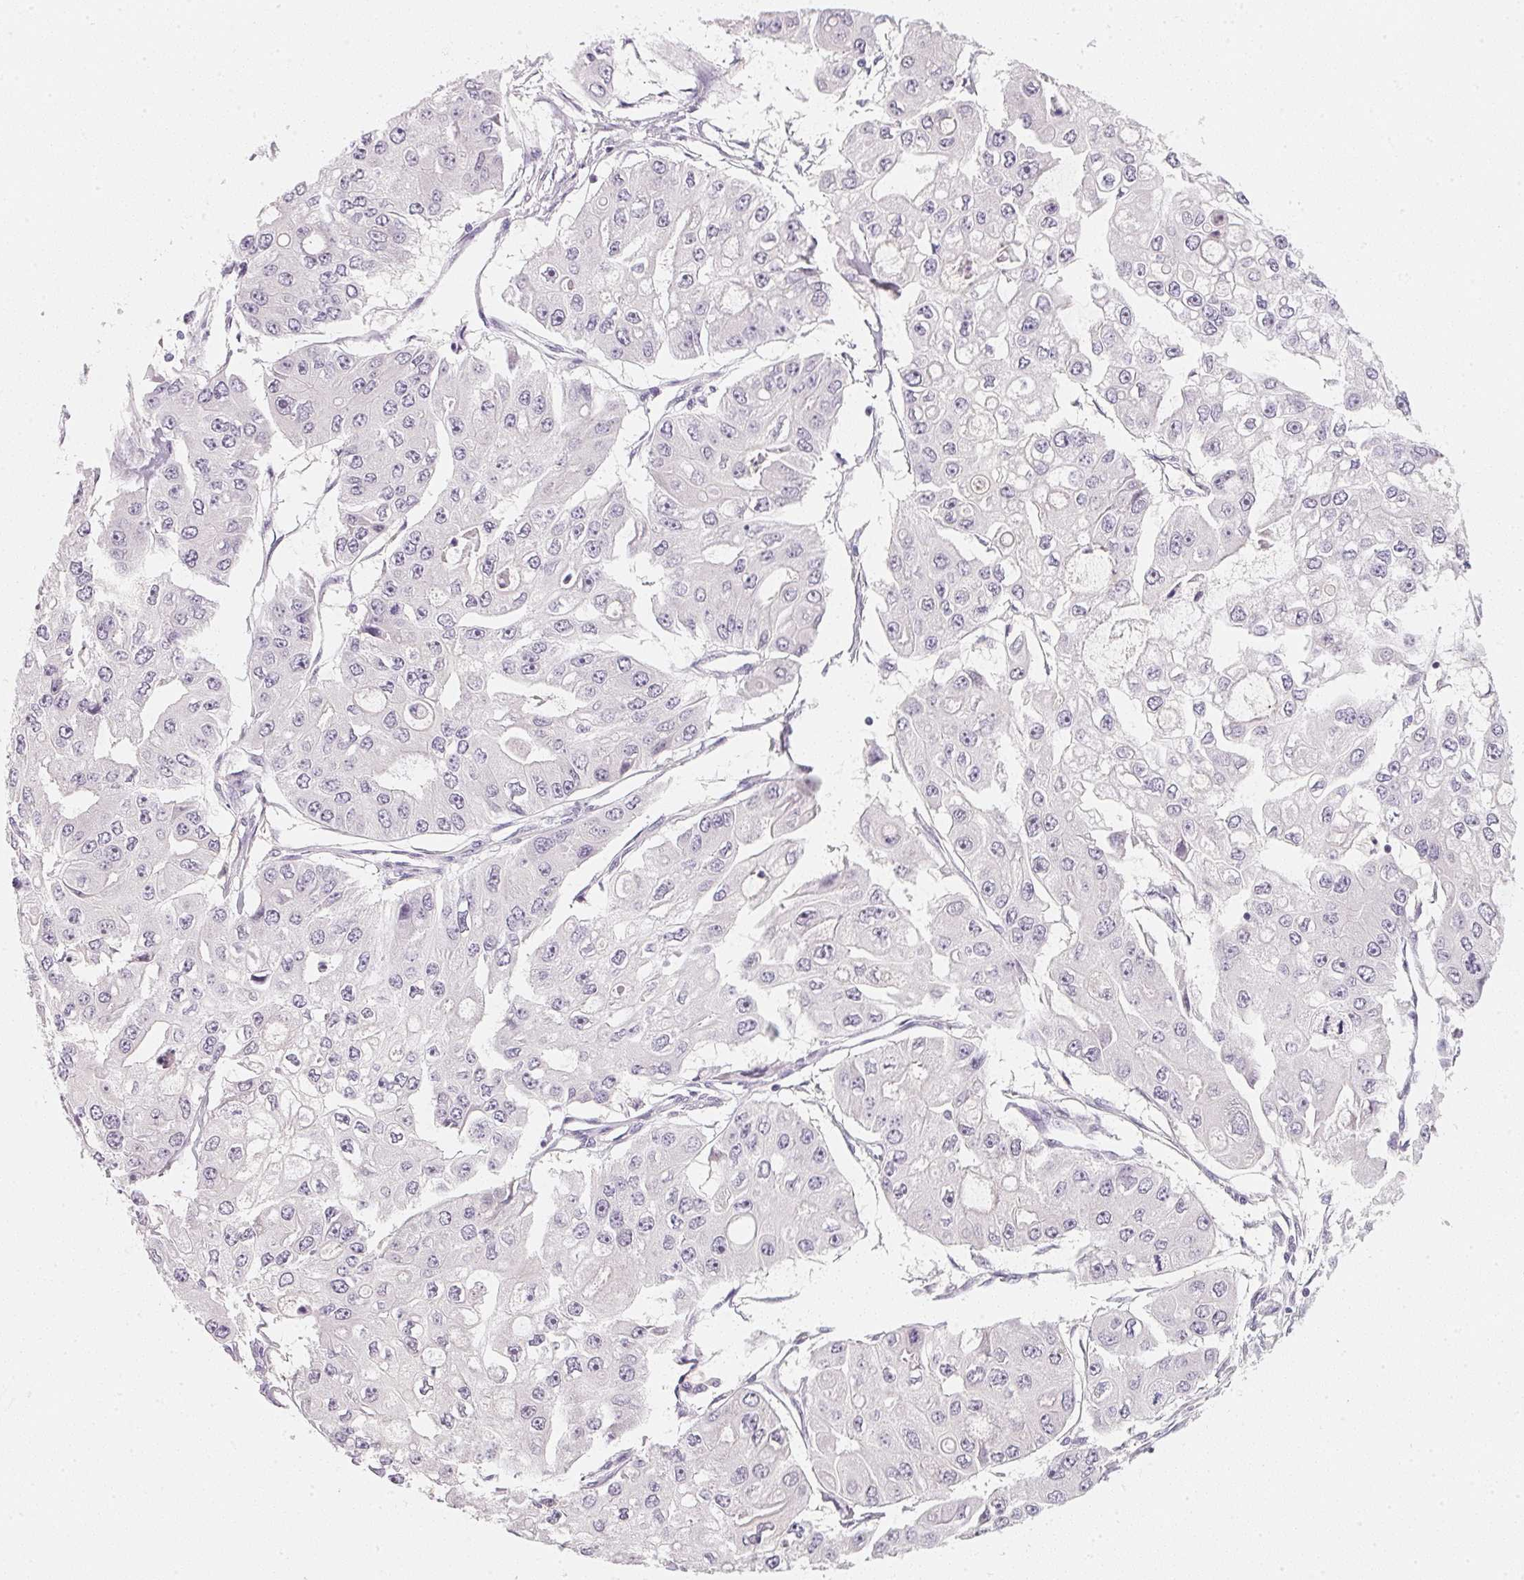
{"staining": {"intensity": "negative", "quantity": "none", "location": "none"}, "tissue": "ovarian cancer", "cell_type": "Tumor cells", "image_type": "cancer", "snomed": [{"axis": "morphology", "description": "Cystadenocarcinoma, serous, NOS"}, {"axis": "topography", "description": "Ovary"}], "caption": "High power microscopy micrograph of an immunohistochemistry photomicrograph of ovarian cancer (serous cystadenocarcinoma), revealing no significant staining in tumor cells.", "gene": "CFAP276", "patient": {"sex": "female", "age": 56}}